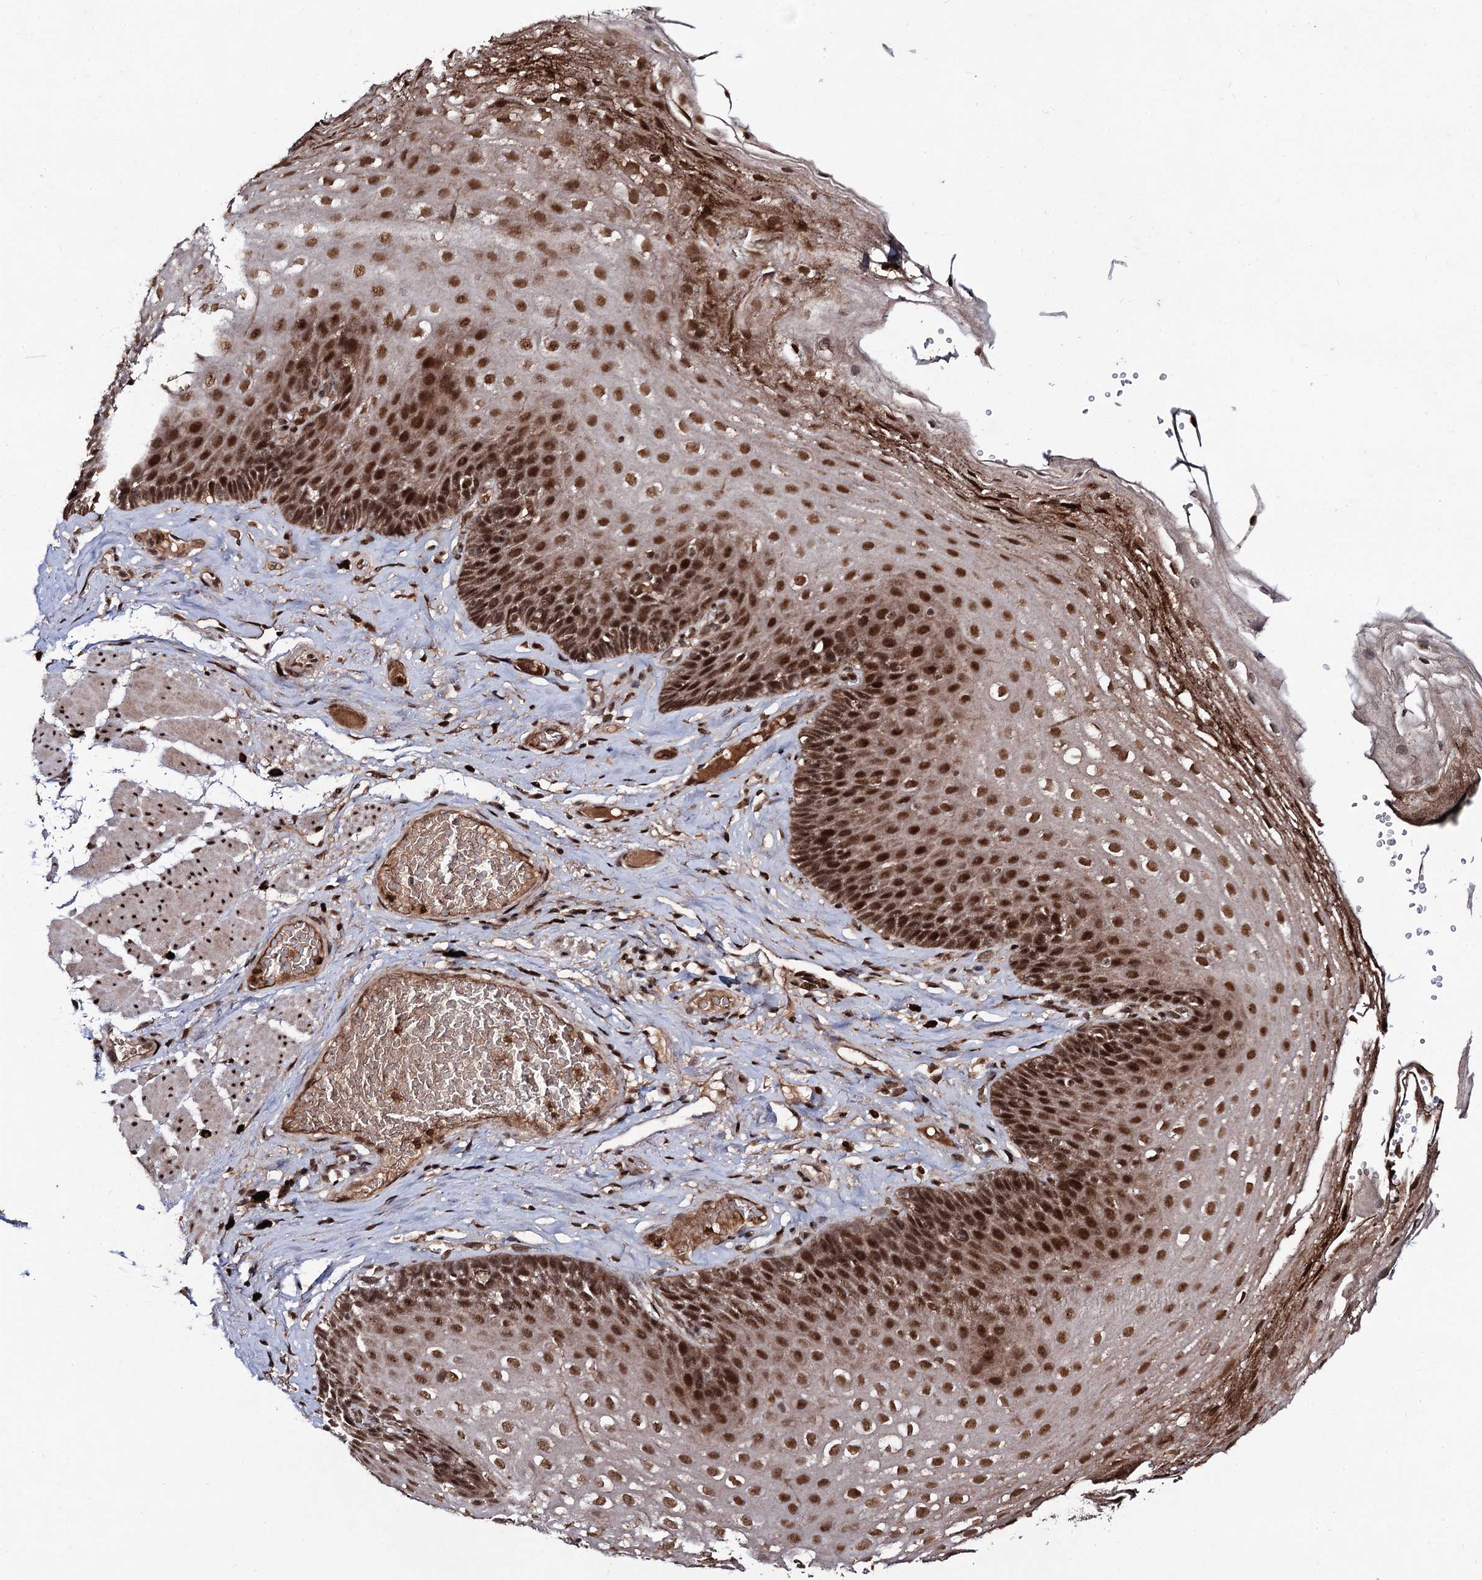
{"staining": {"intensity": "strong", "quantity": ">75%", "location": "cytoplasmic/membranous,nuclear"}, "tissue": "esophagus", "cell_type": "Squamous epithelial cells", "image_type": "normal", "snomed": [{"axis": "morphology", "description": "Normal tissue, NOS"}, {"axis": "topography", "description": "Esophagus"}], "caption": "Immunohistochemistry (IHC) (DAB (3,3'-diaminobenzidine)) staining of normal human esophagus displays strong cytoplasmic/membranous,nuclear protein expression in approximately >75% of squamous epithelial cells.", "gene": "SFSWAP", "patient": {"sex": "female", "age": 66}}